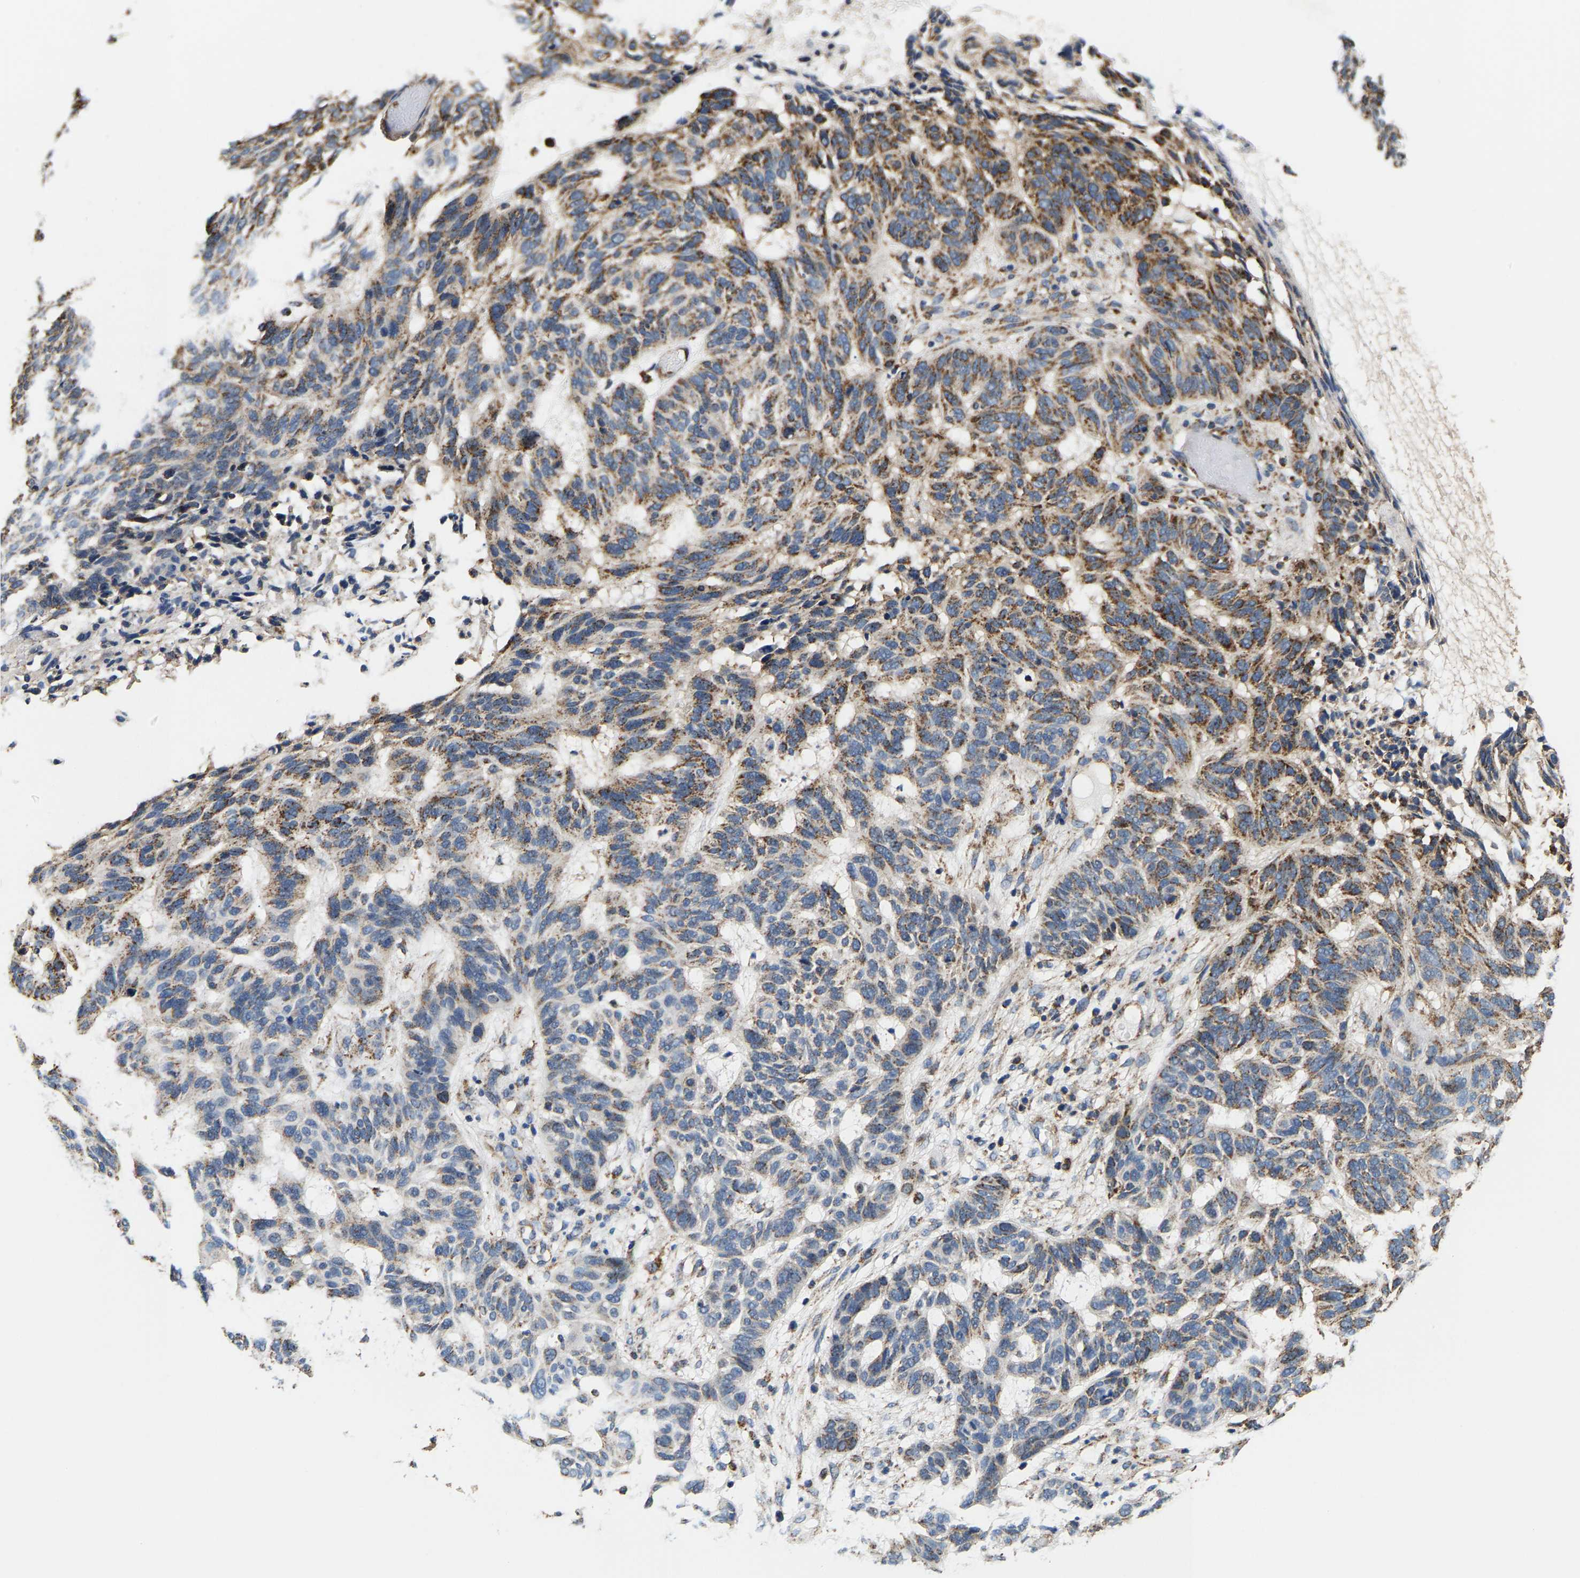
{"staining": {"intensity": "moderate", "quantity": ">75%", "location": "cytoplasmic/membranous"}, "tissue": "skin cancer", "cell_type": "Tumor cells", "image_type": "cancer", "snomed": [{"axis": "morphology", "description": "Basal cell carcinoma"}, {"axis": "topography", "description": "Skin"}], "caption": "A high-resolution histopathology image shows immunohistochemistry staining of basal cell carcinoma (skin), which displays moderate cytoplasmic/membranous positivity in approximately >75% of tumor cells.", "gene": "SHMT2", "patient": {"sex": "male", "age": 85}}